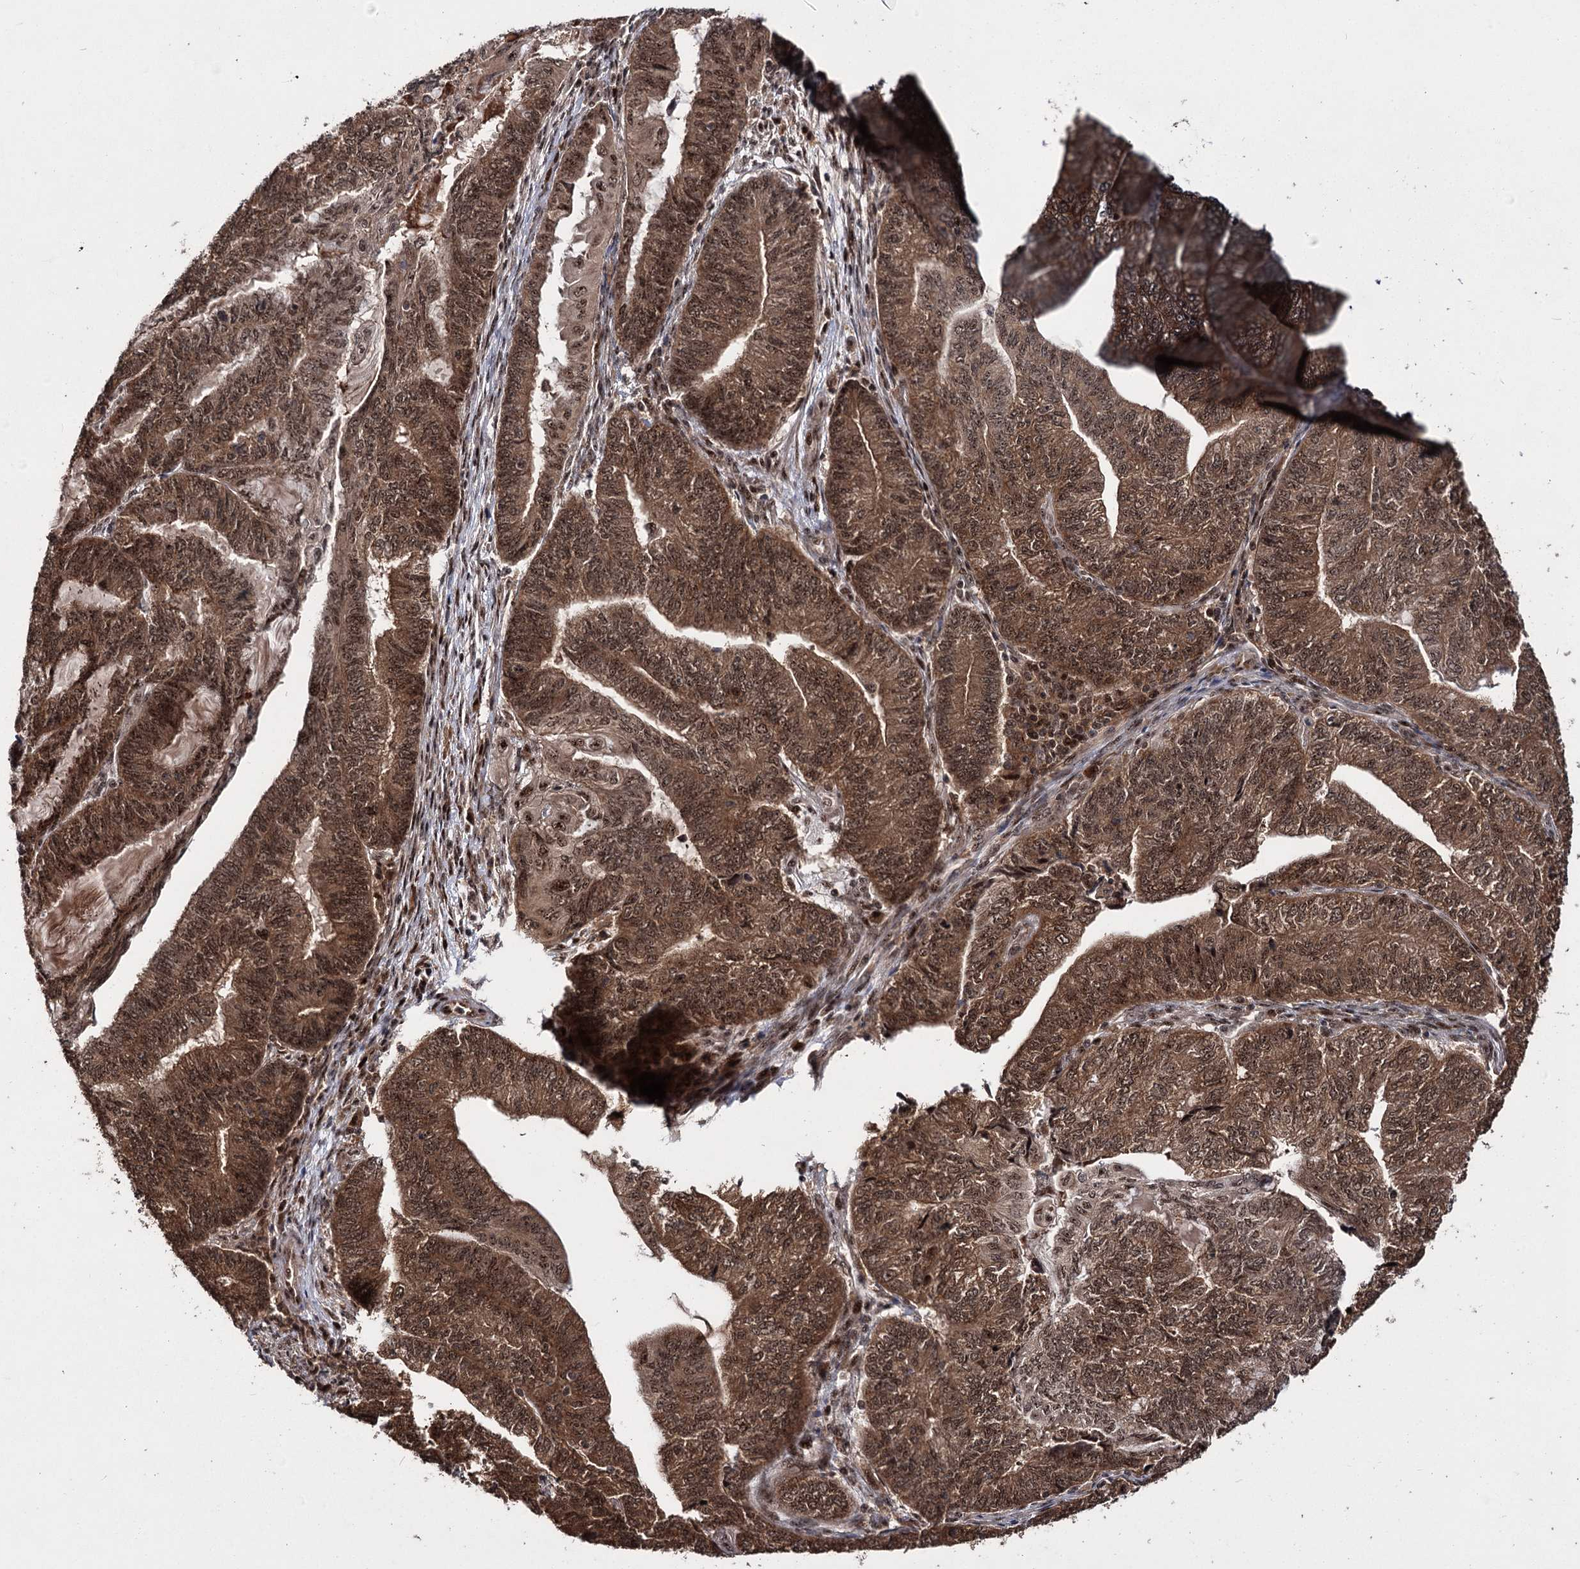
{"staining": {"intensity": "strong", "quantity": ">75%", "location": "cytoplasmic/membranous,nuclear"}, "tissue": "endometrial cancer", "cell_type": "Tumor cells", "image_type": "cancer", "snomed": [{"axis": "morphology", "description": "Adenocarcinoma, NOS"}, {"axis": "topography", "description": "Uterus"}, {"axis": "topography", "description": "Endometrium"}], "caption": "The immunohistochemical stain labels strong cytoplasmic/membranous and nuclear positivity in tumor cells of endometrial cancer (adenocarcinoma) tissue.", "gene": "MKNK2", "patient": {"sex": "female", "age": 70}}